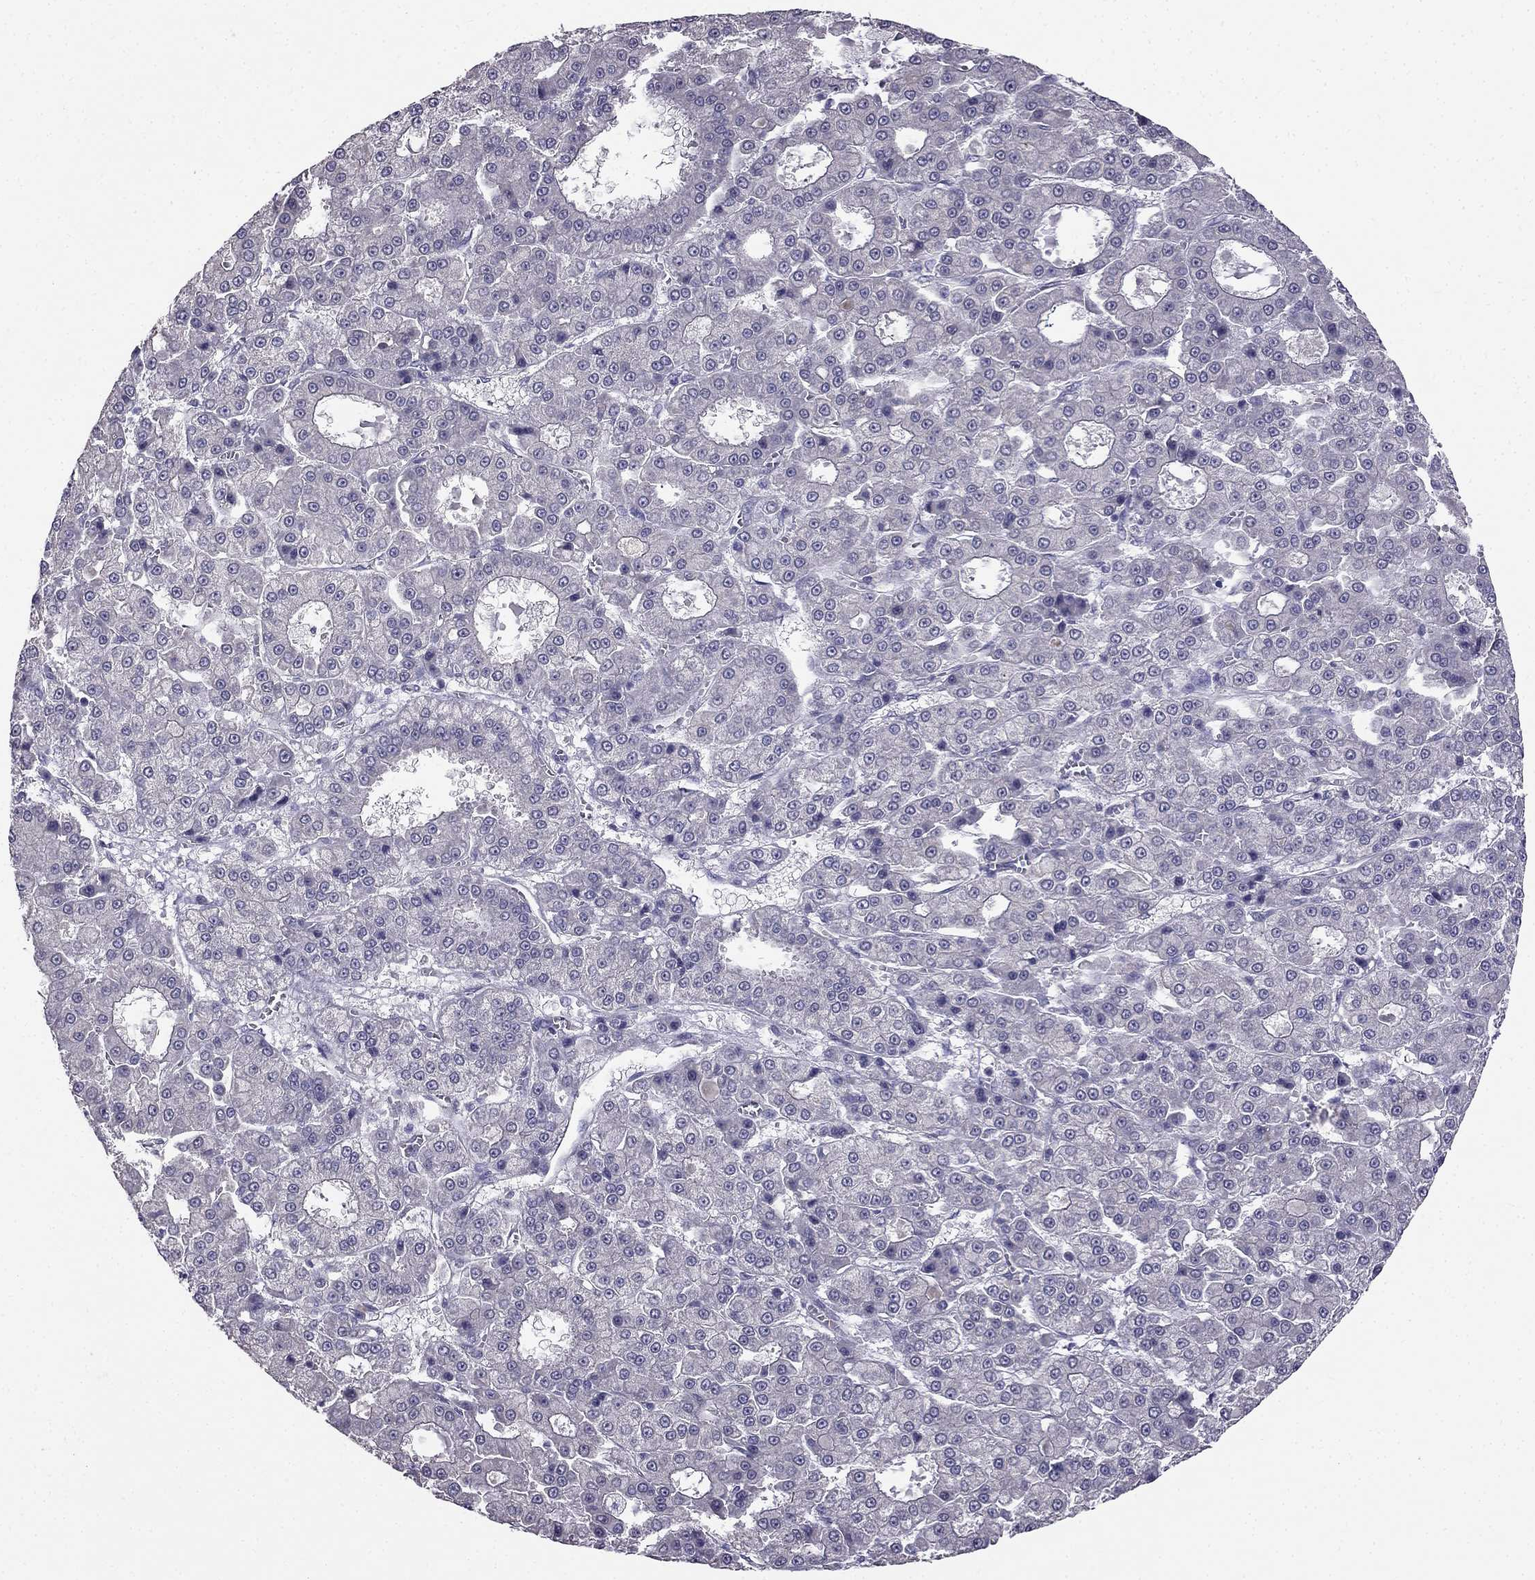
{"staining": {"intensity": "negative", "quantity": "none", "location": "none"}, "tissue": "liver cancer", "cell_type": "Tumor cells", "image_type": "cancer", "snomed": [{"axis": "morphology", "description": "Carcinoma, Hepatocellular, NOS"}, {"axis": "topography", "description": "Liver"}], "caption": "Hepatocellular carcinoma (liver) was stained to show a protein in brown. There is no significant positivity in tumor cells.", "gene": "HSFX1", "patient": {"sex": "male", "age": 70}}